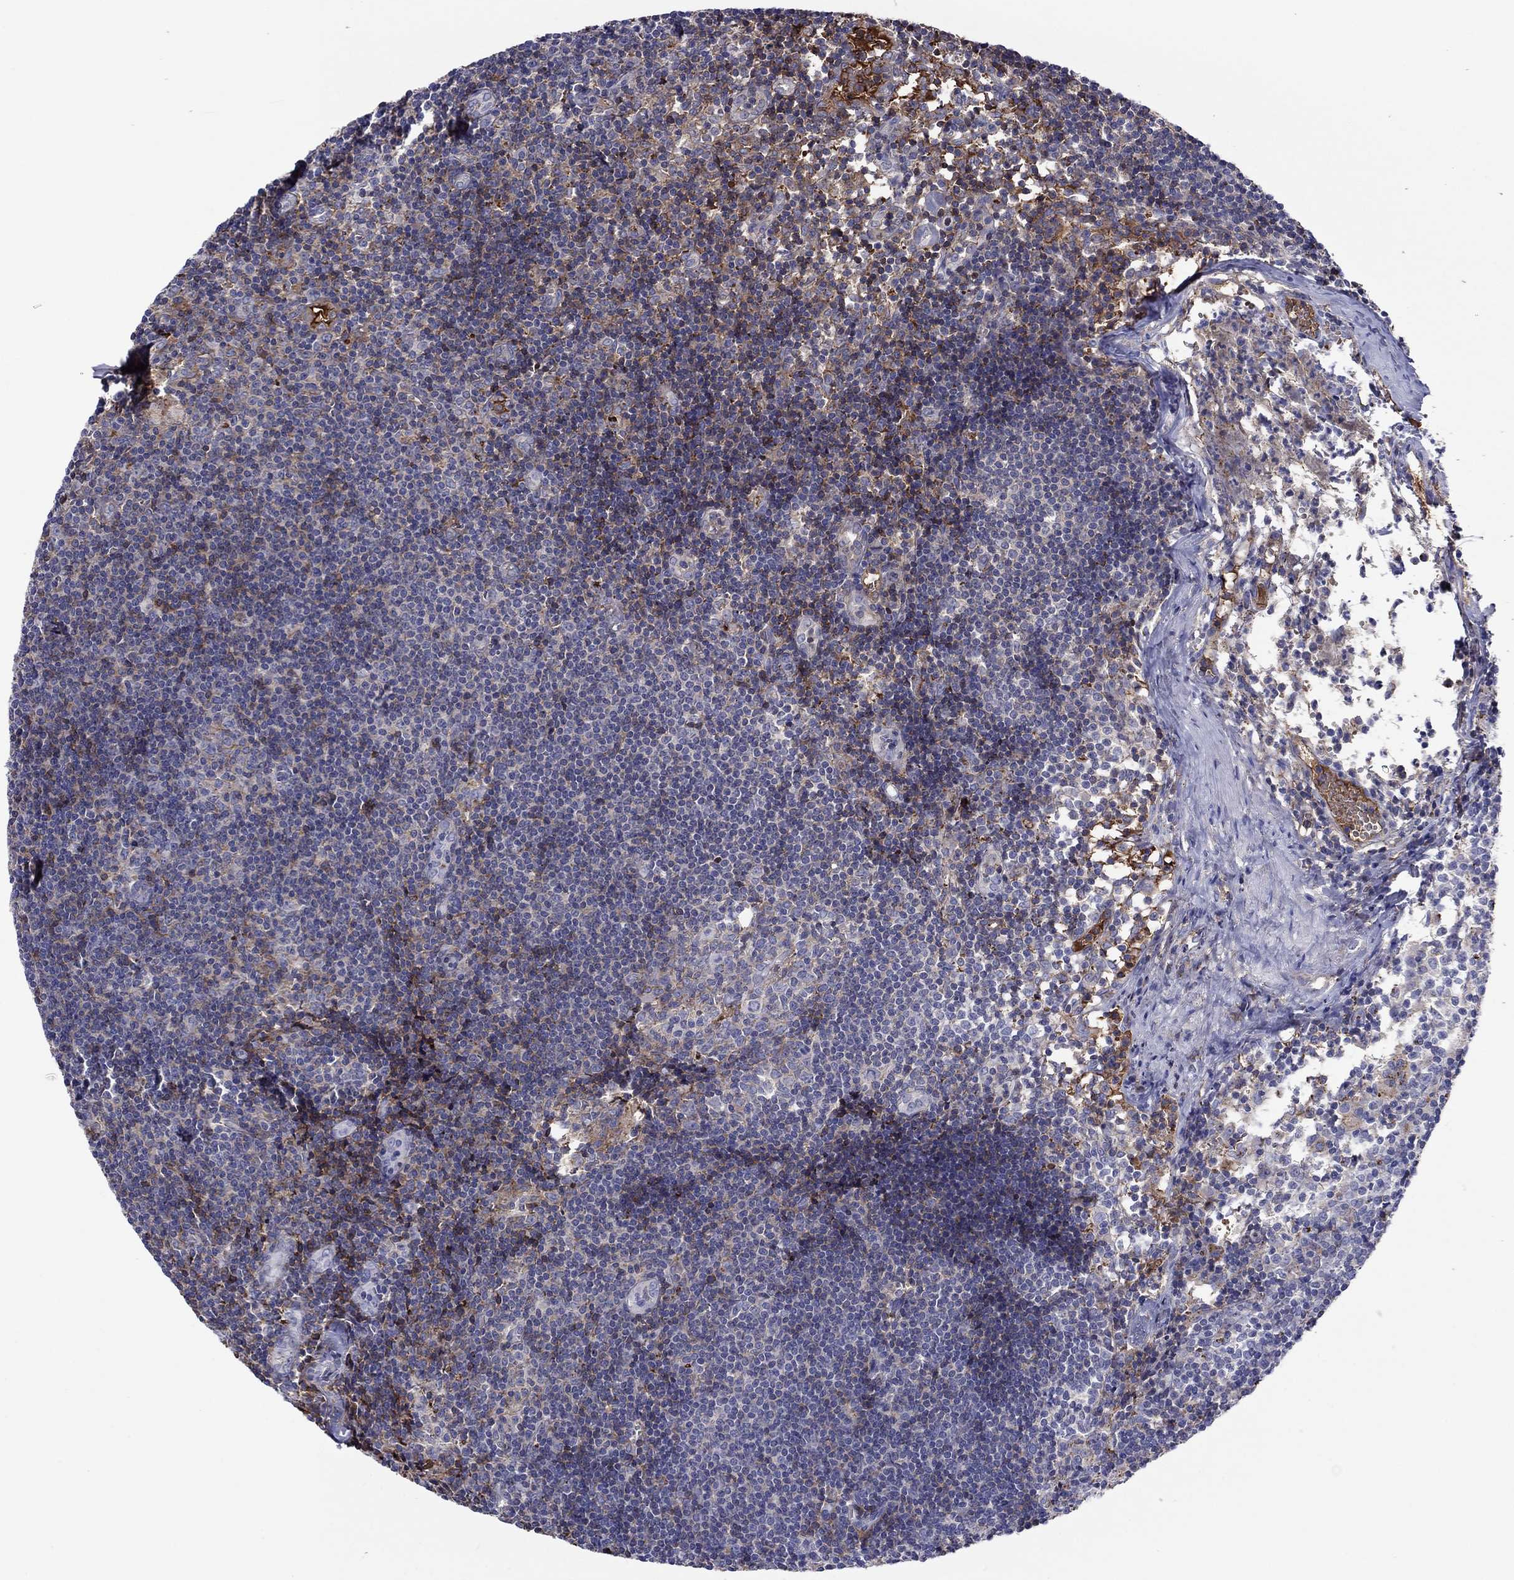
{"staining": {"intensity": "moderate", "quantity": "25%-75%", "location": "cytoplasmic/membranous"}, "tissue": "lymph node", "cell_type": "Non-germinal center cells", "image_type": "normal", "snomed": [{"axis": "morphology", "description": "Normal tissue, NOS"}, {"axis": "topography", "description": "Lymph node"}], "caption": "Moderate cytoplasmic/membranous positivity is seen in about 25%-75% of non-germinal center cells in benign lymph node. Immunohistochemistry stains the protein in brown and the nuclei are stained blue.", "gene": "HPX", "patient": {"sex": "female", "age": 52}}